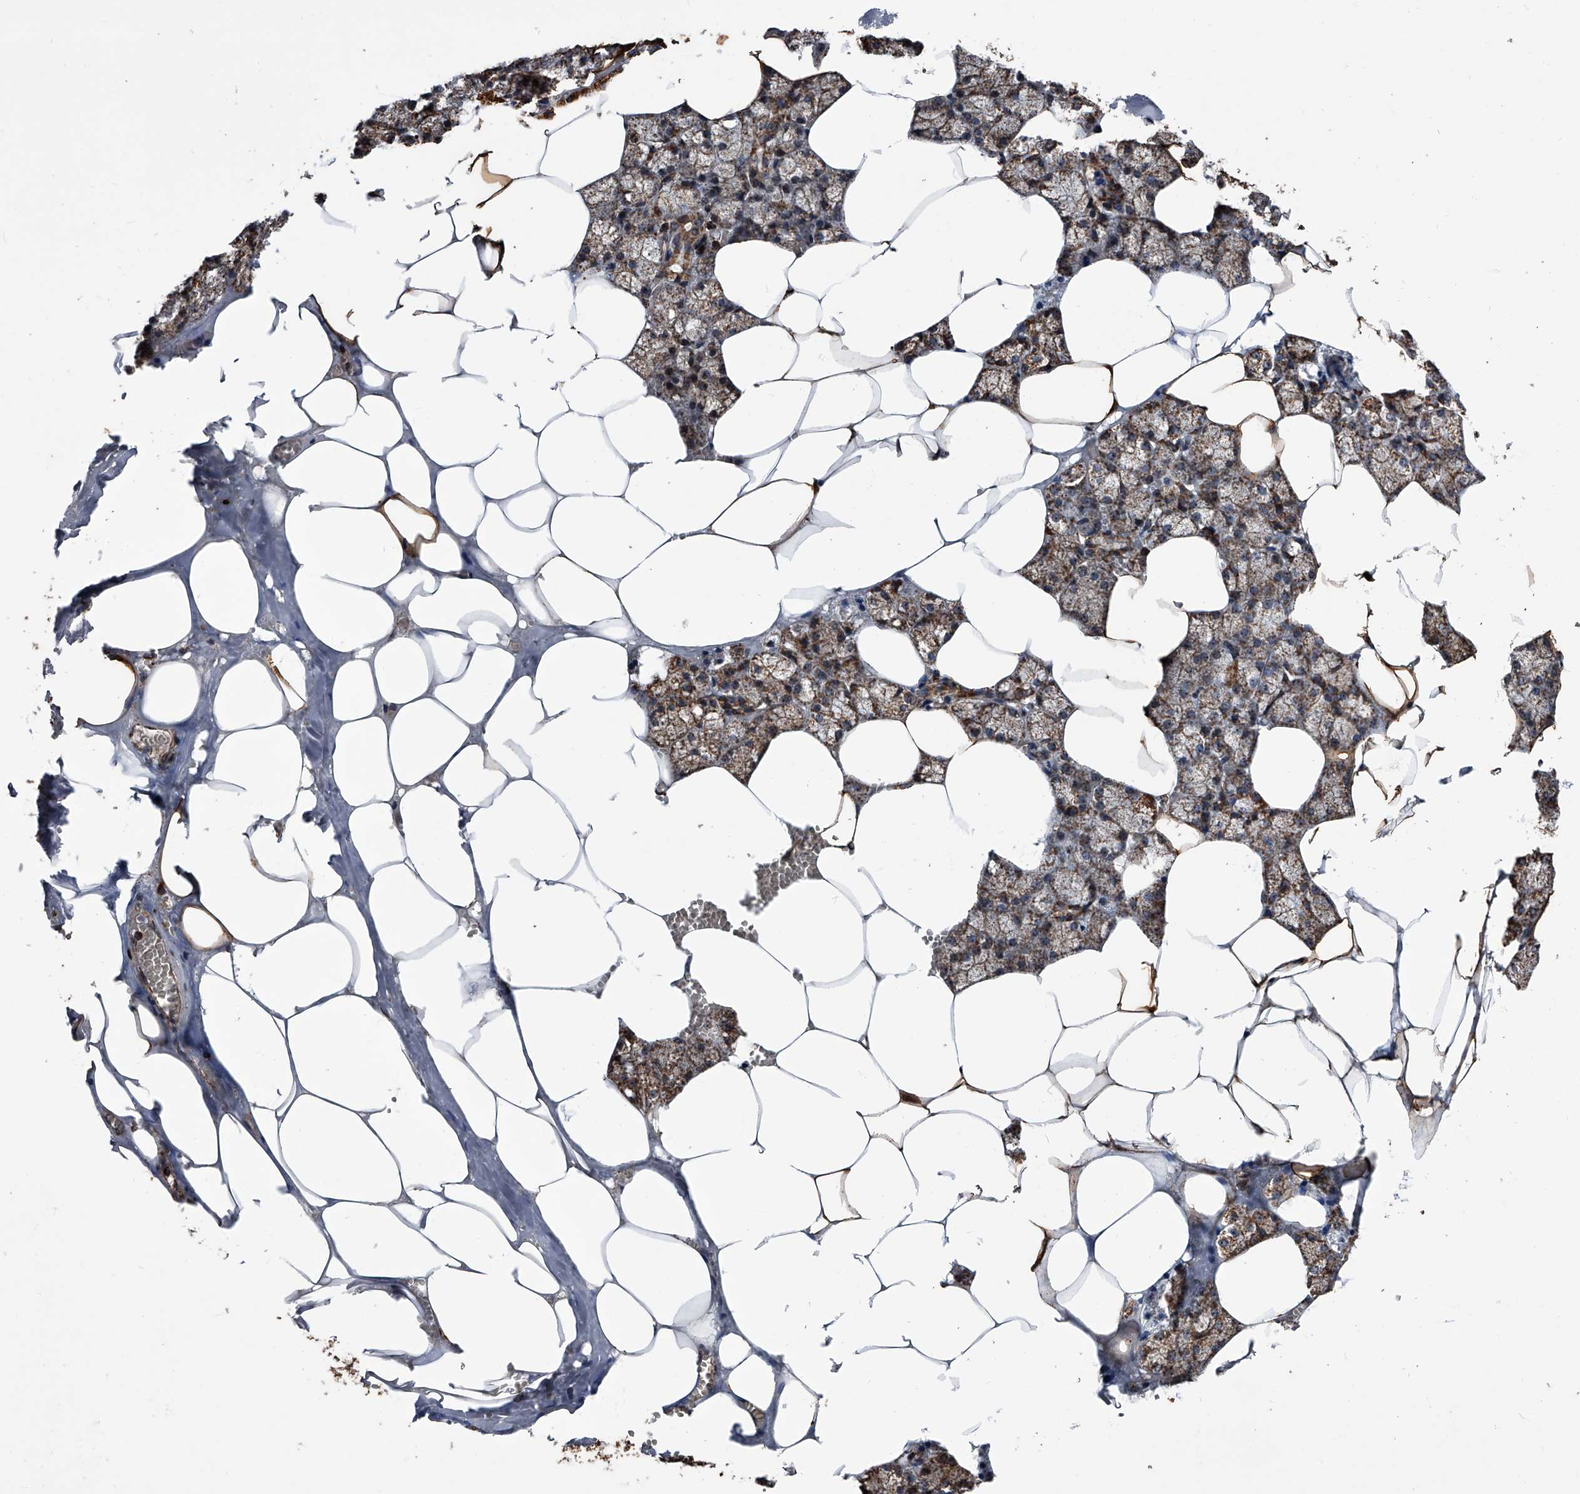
{"staining": {"intensity": "strong", "quantity": "<25%", "location": "cytoplasmic/membranous"}, "tissue": "salivary gland", "cell_type": "Glandular cells", "image_type": "normal", "snomed": [{"axis": "morphology", "description": "Normal tissue, NOS"}, {"axis": "topography", "description": "Salivary gland"}], "caption": "This is a micrograph of IHC staining of unremarkable salivary gland, which shows strong expression in the cytoplasmic/membranous of glandular cells.", "gene": "SMPDL3A", "patient": {"sex": "male", "age": 62}}